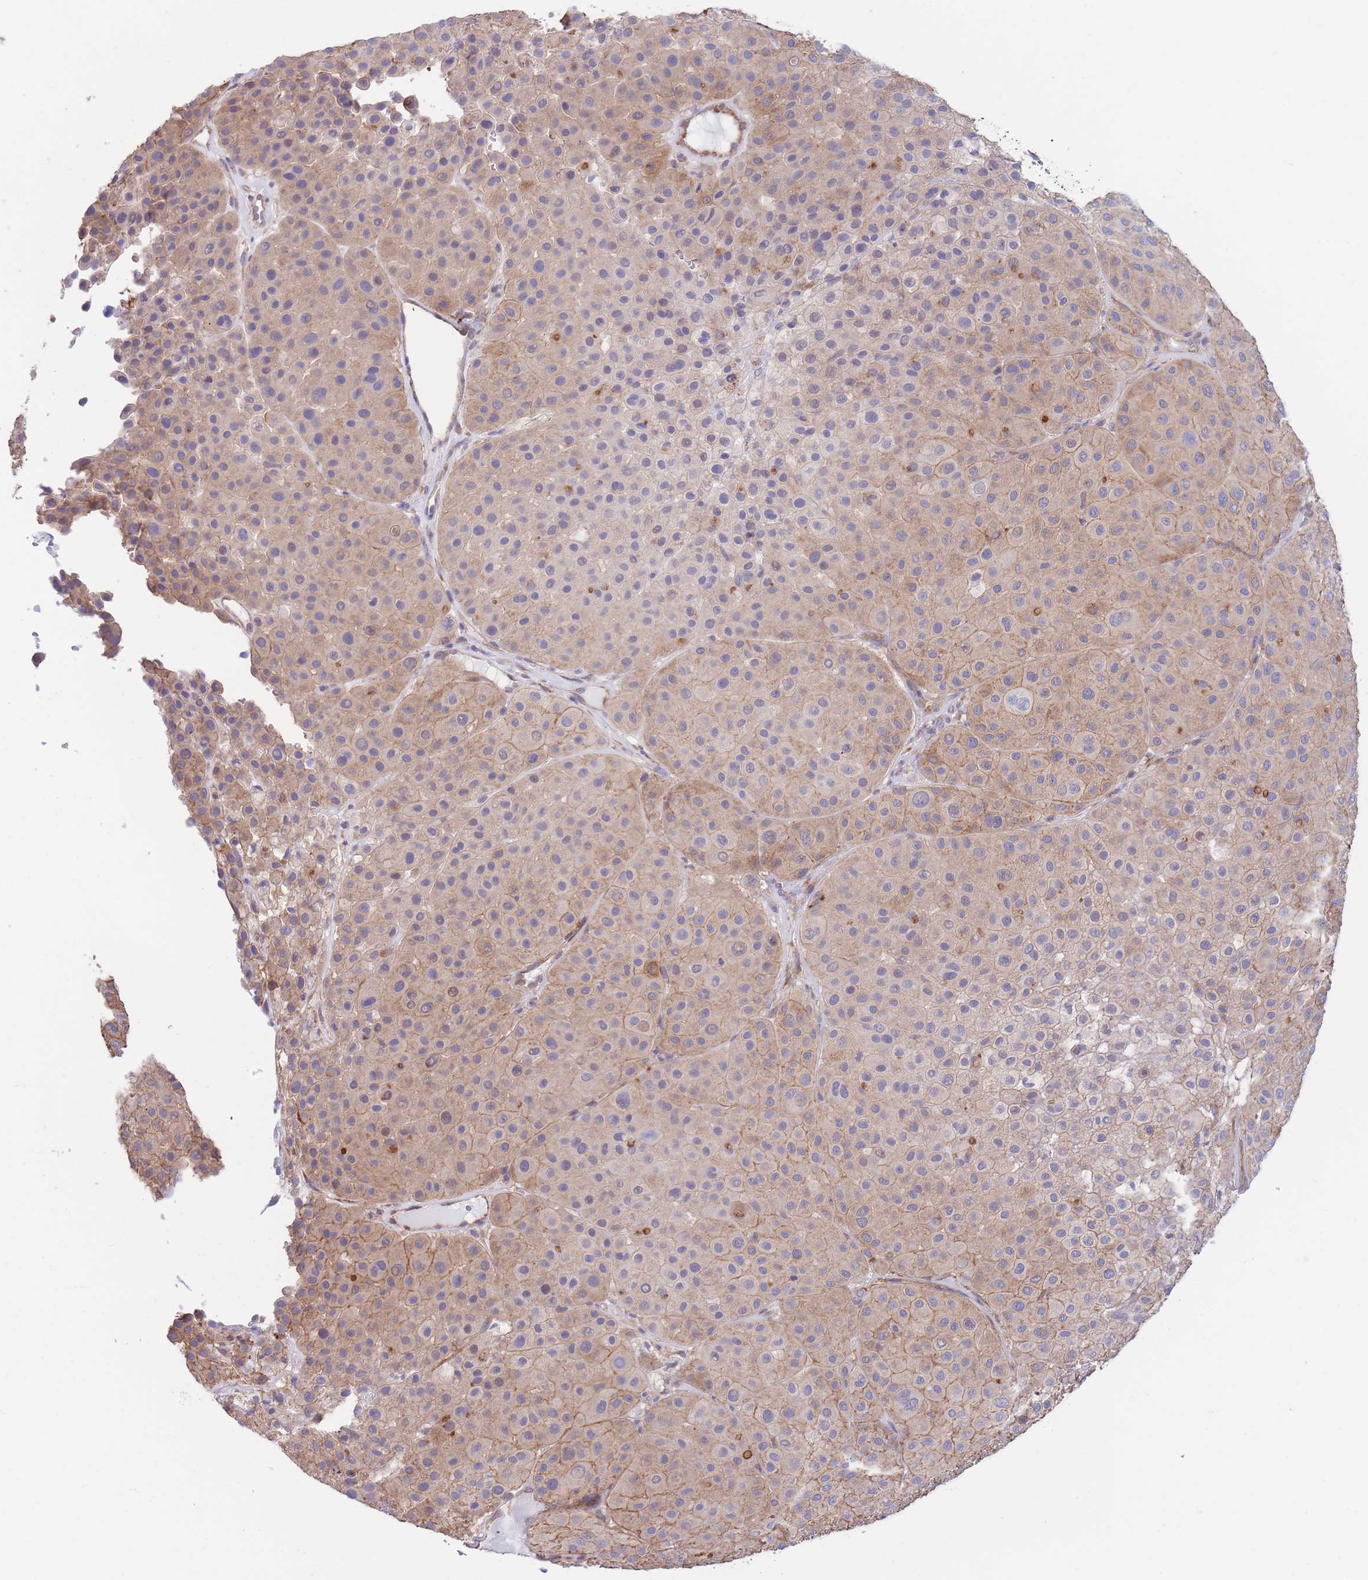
{"staining": {"intensity": "moderate", "quantity": ">75%", "location": "cytoplasmic/membranous"}, "tissue": "melanoma", "cell_type": "Tumor cells", "image_type": "cancer", "snomed": [{"axis": "morphology", "description": "Malignant melanoma, Metastatic site"}, {"axis": "topography", "description": "Smooth muscle"}], "caption": "Moderate cytoplasmic/membranous positivity is present in approximately >75% of tumor cells in melanoma. Nuclei are stained in blue.", "gene": "LRRN4CL", "patient": {"sex": "male", "age": 41}}